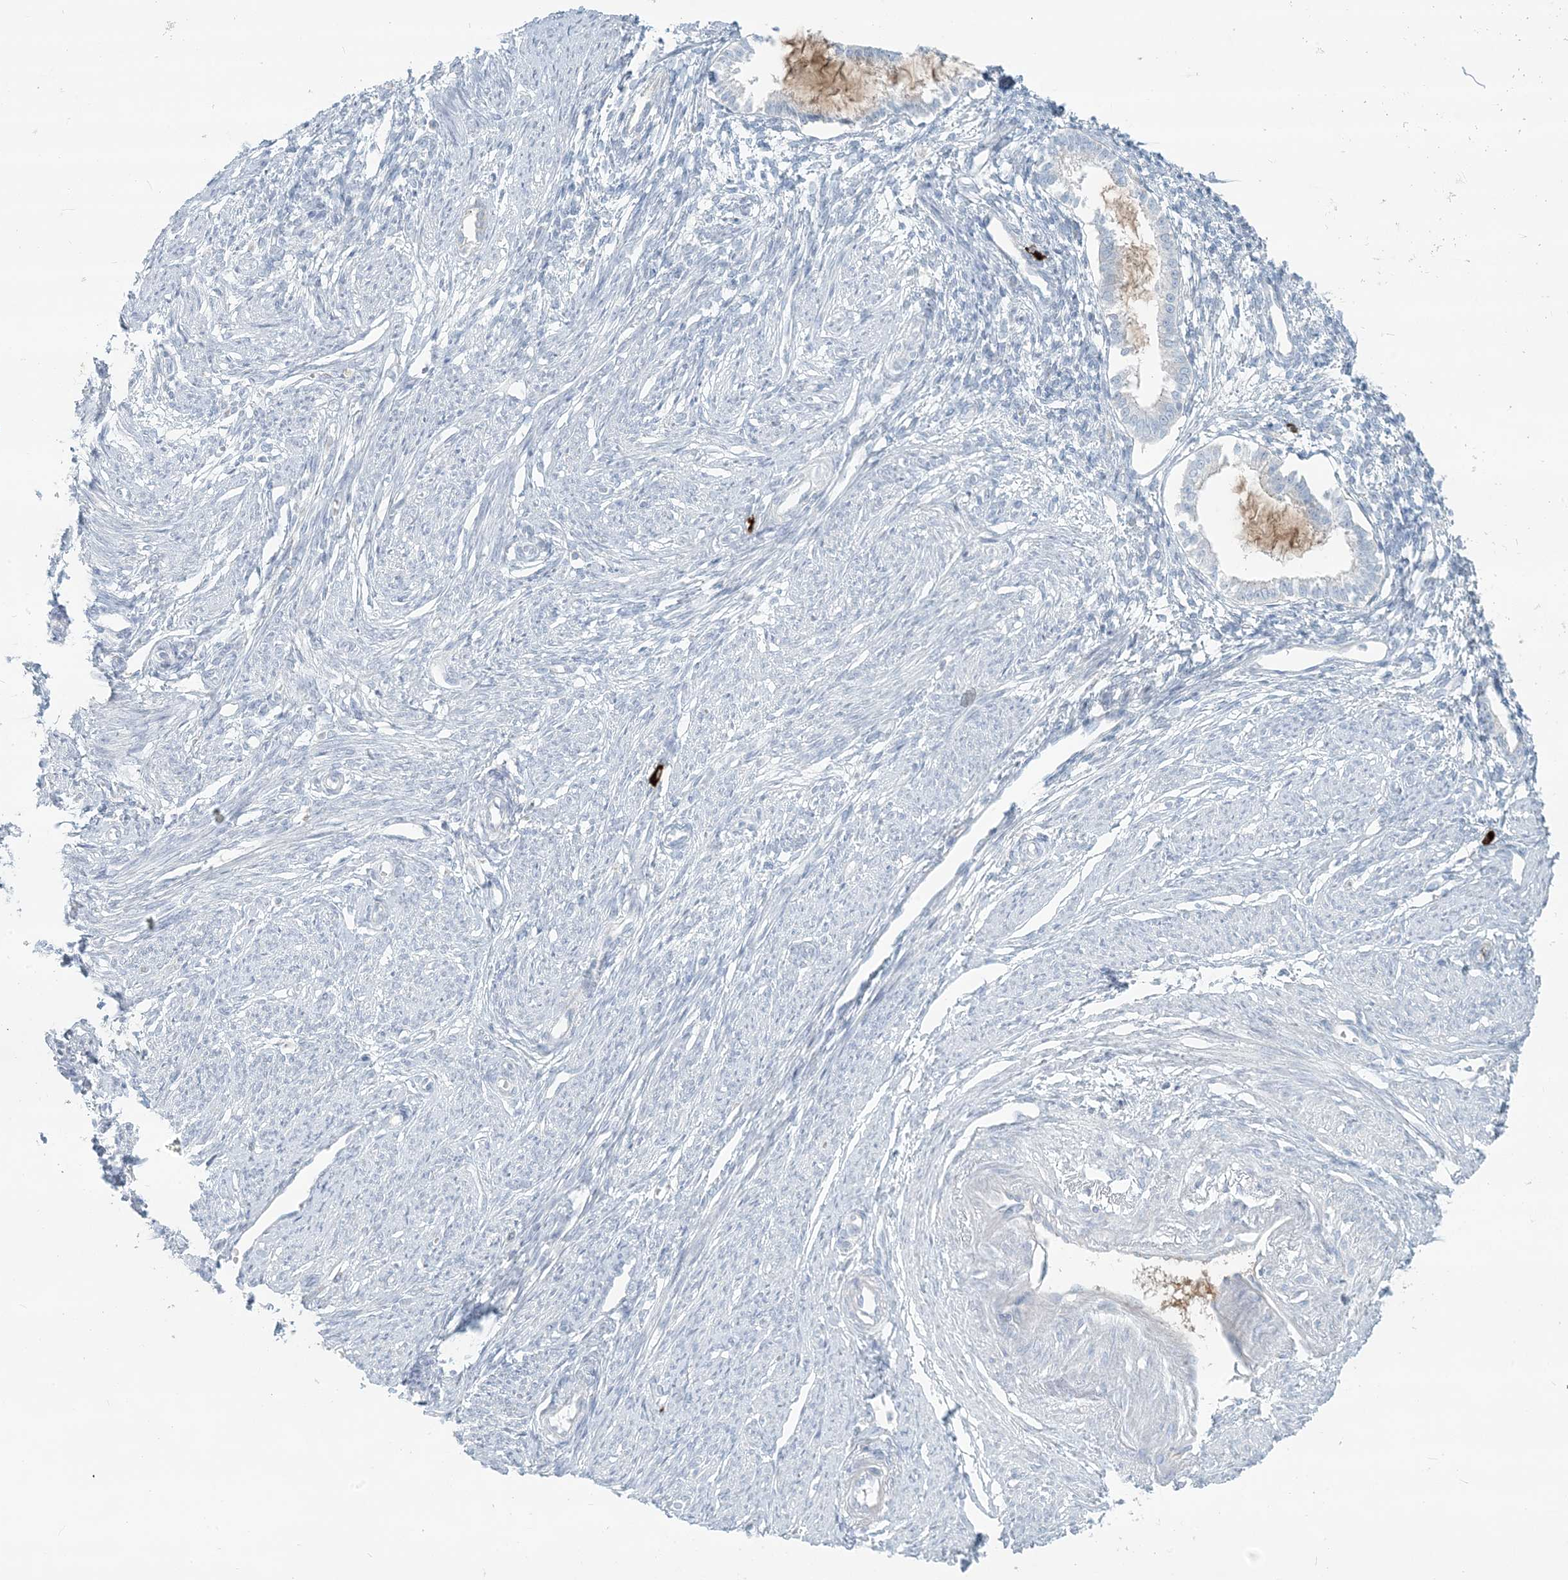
{"staining": {"intensity": "negative", "quantity": "none", "location": "none"}, "tissue": "endometrium", "cell_type": "Cells in endometrial stroma", "image_type": "normal", "snomed": [{"axis": "morphology", "description": "Normal tissue, NOS"}, {"axis": "topography", "description": "Endometrium"}], "caption": "Micrograph shows no protein staining in cells in endometrial stroma of normal endometrium.", "gene": "SCML1", "patient": {"sex": "female", "age": 56}}